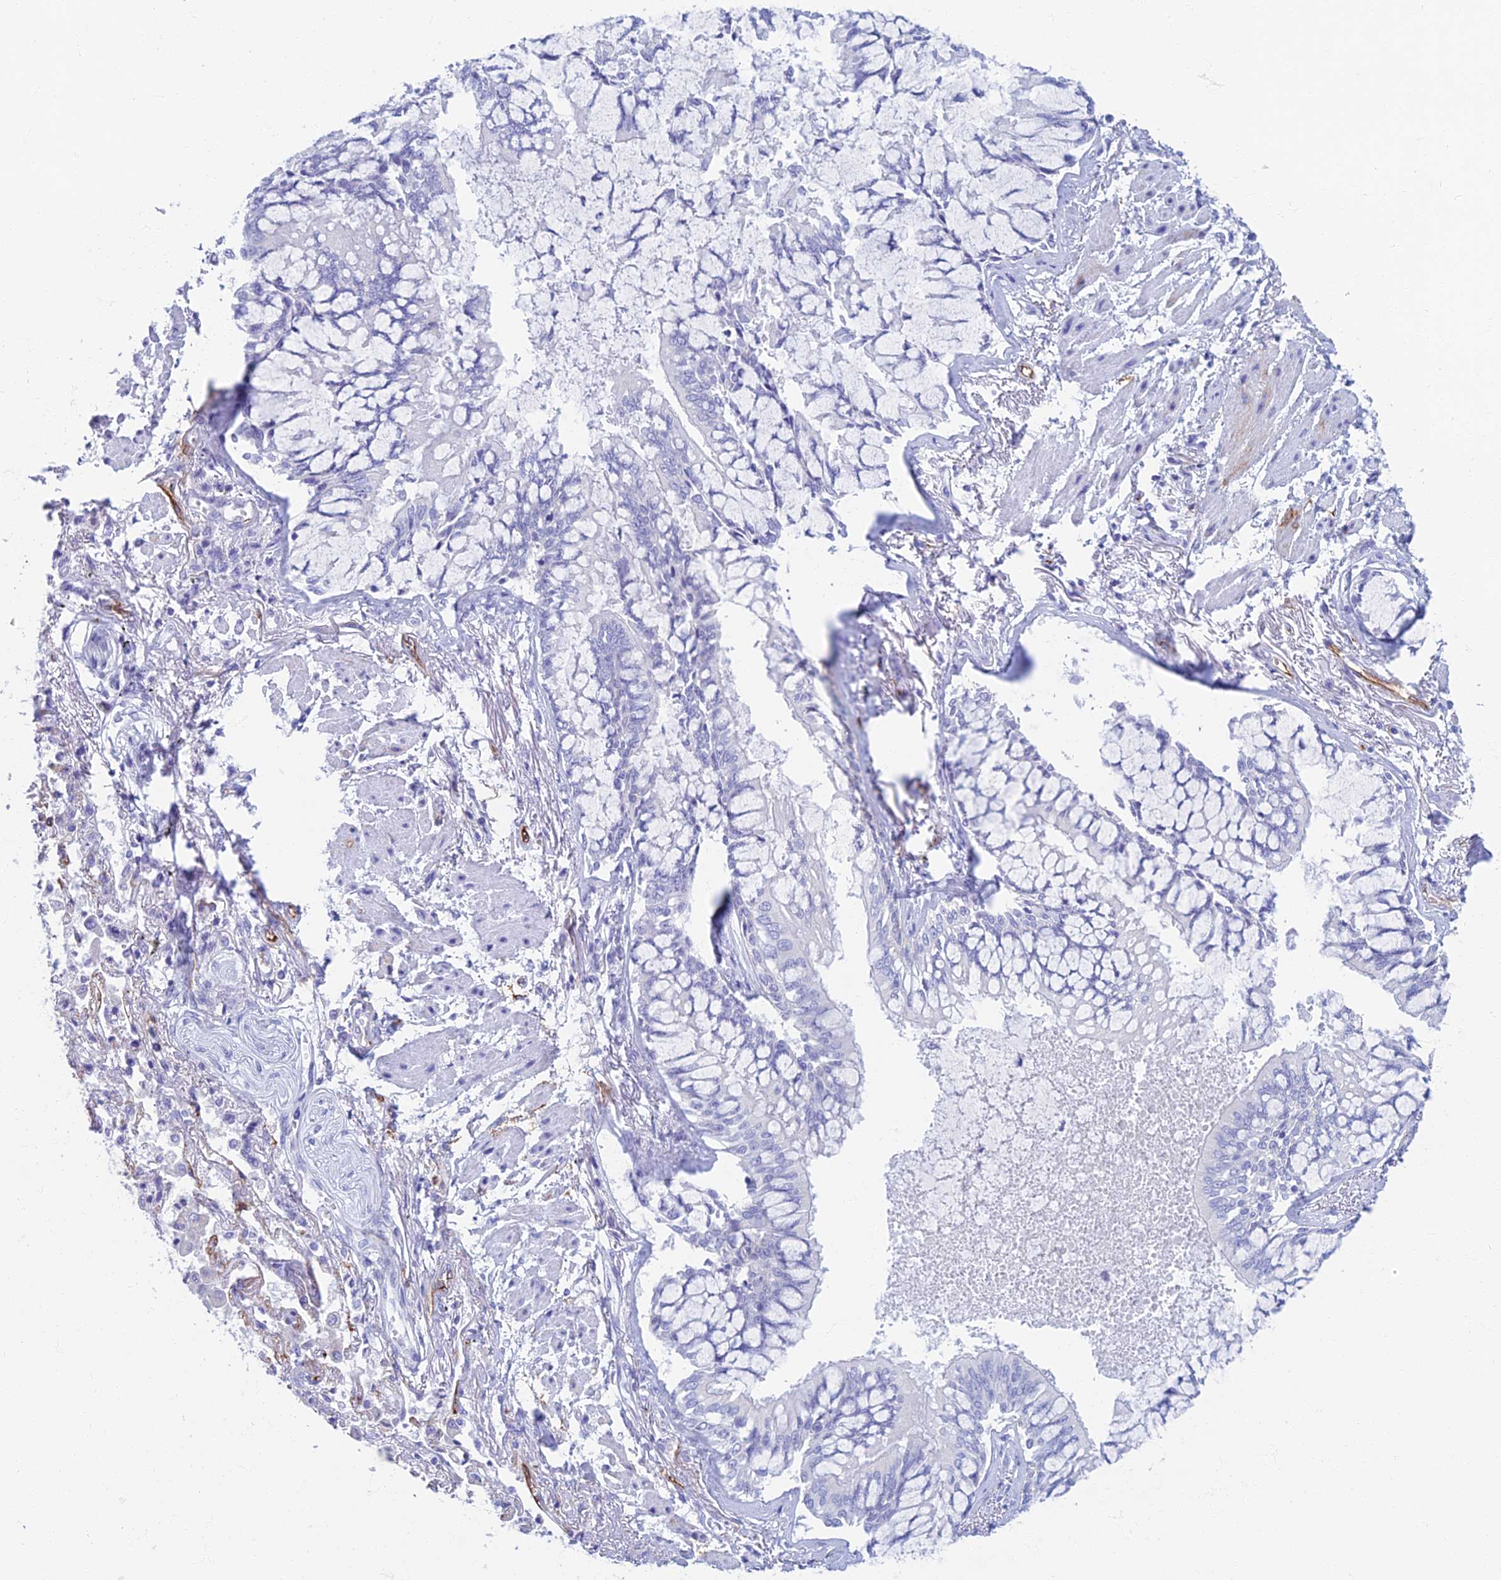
{"staining": {"intensity": "negative", "quantity": "none", "location": "none"}, "tissue": "lung cancer", "cell_type": "Tumor cells", "image_type": "cancer", "snomed": [{"axis": "morphology", "description": "Adenocarcinoma, NOS"}, {"axis": "topography", "description": "Lung"}], "caption": "A high-resolution micrograph shows immunohistochemistry staining of lung cancer (adenocarcinoma), which demonstrates no significant expression in tumor cells. The staining is performed using DAB (3,3'-diaminobenzidine) brown chromogen with nuclei counter-stained in using hematoxylin.", "gene": "ETFRF1", "patient": {"sex": "male", "age": 67}}